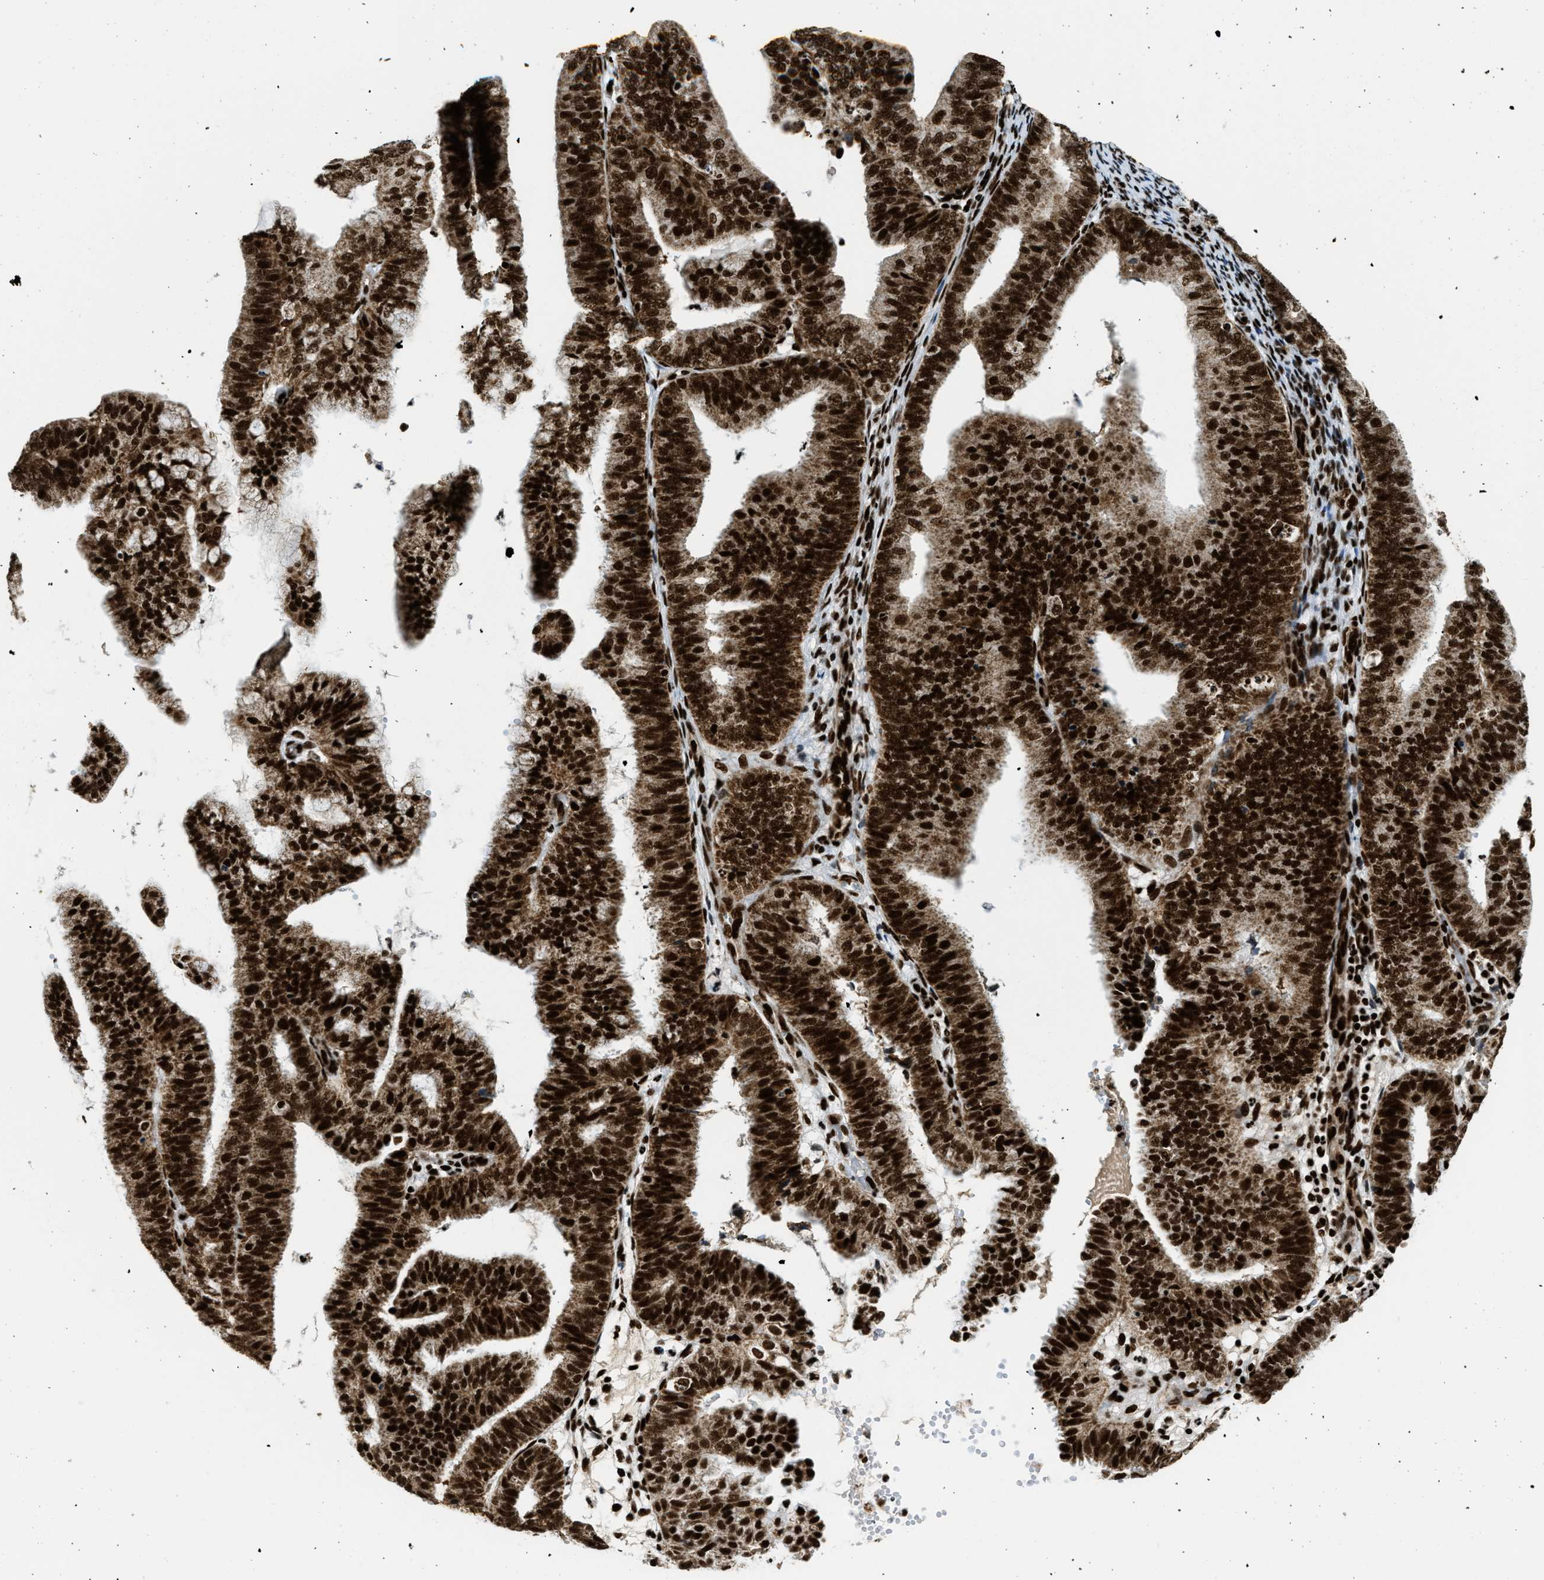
{"staining": {"intensity": "strong", "quantity": ">75%", "location": "cytoplasmic/membranous,nuclear"}, "tissue": "endometrial cancer", "cell_type": "Tumor cells", "image_type": "cancer", "snomed": [{"axis": "morphology", "description": "Adenocarcinoma, NOS"}, {"axis": "topography", "description": "Endometrium"}], "caption": "The photomicrograph displays a brown stain indicating the presence of a protein in the cytoplasmic/membranous and nuclear of tumor cells in endometrial cancer (adenocarcinoma).", "gene": "GABPB1", "patient": {"sex": "female", "age": 63}}